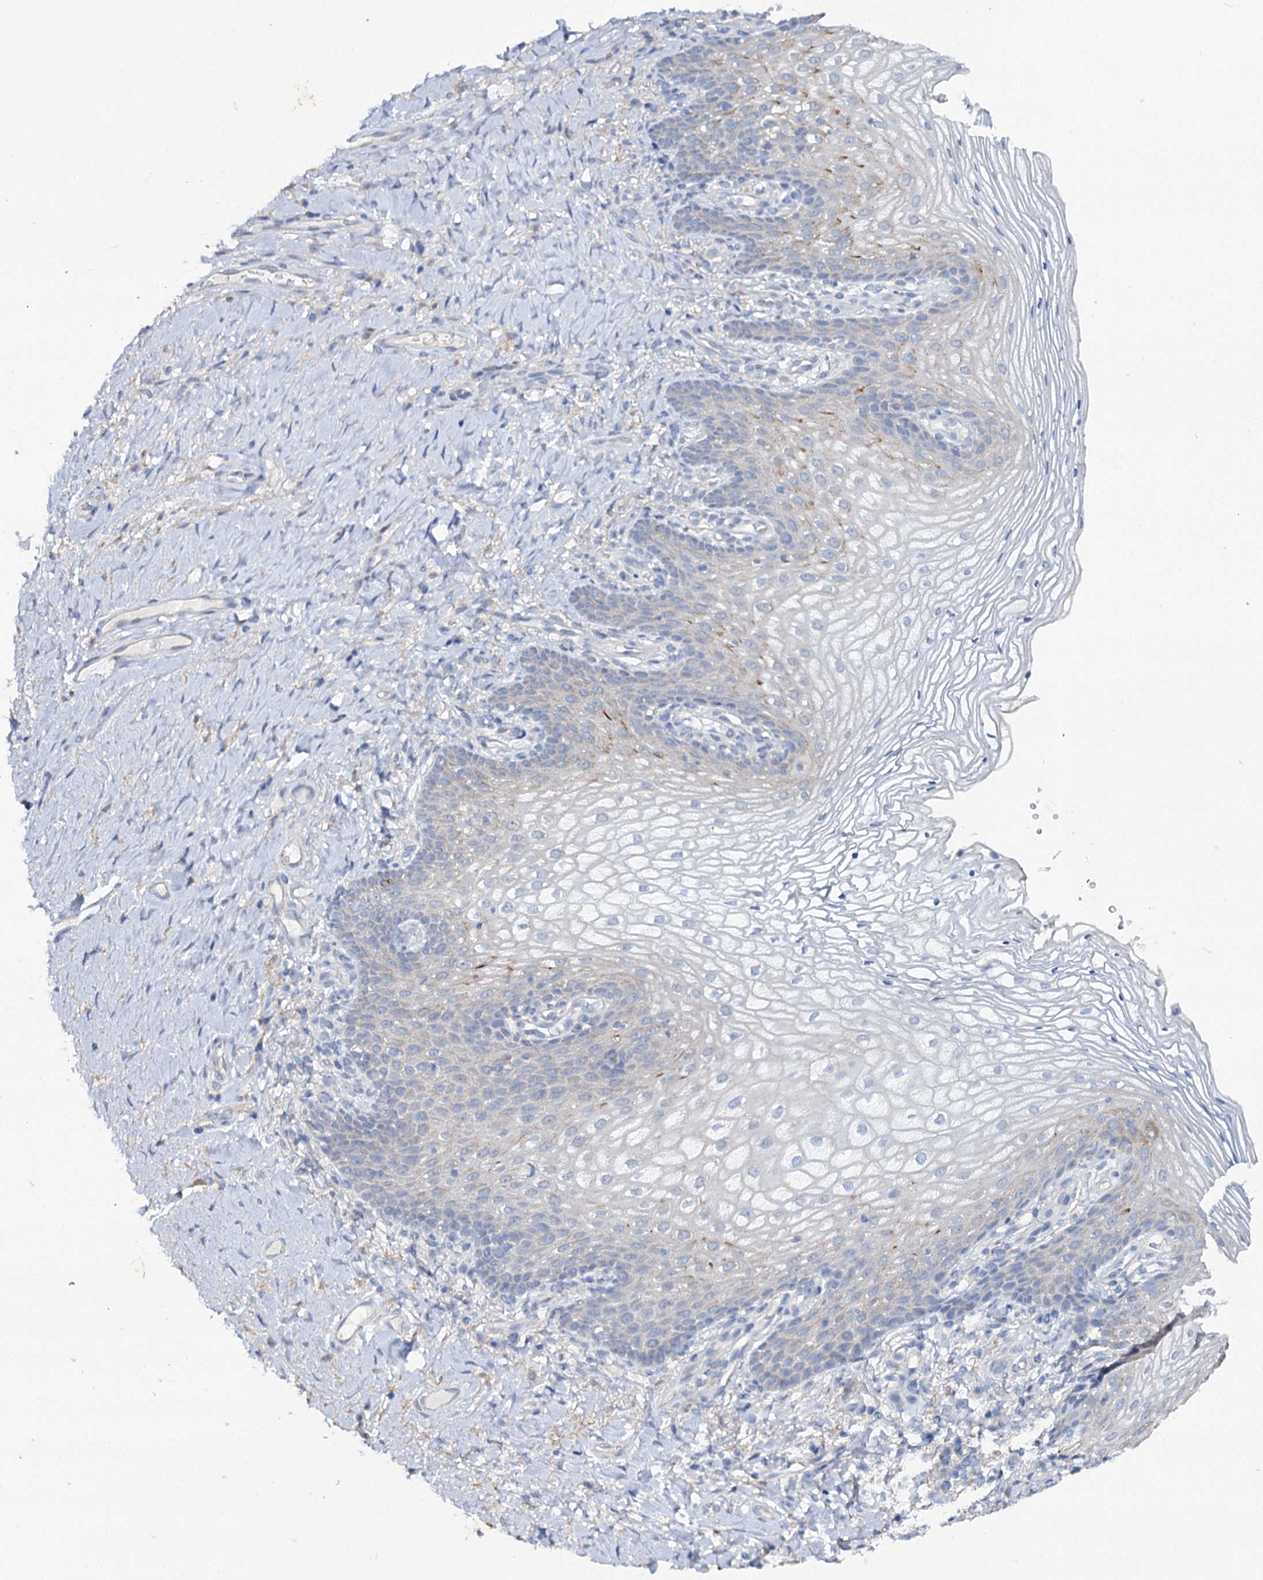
{"staining": {"intensity": "negative", "quantity": "none", "location": "none"}, "tissue": "vagina", "cell_type": "Squamous epithelial cells", "image_type": "normal", "snomed": [{"axis": "morphology", "description": "Normal tissue, NOS"}, {"axis": "topography", "description": "Vagina"}], "caption": "Squamous epithelial cells are negative for brown protein staining in unremarkable vagina. (Brightfield microscopy of DAB (3,3'-diaminobenzidine) immunohistochemistry at high magnification).", "gene": "MID1IP1", "patient": {"sex": "female", "age": 60}}